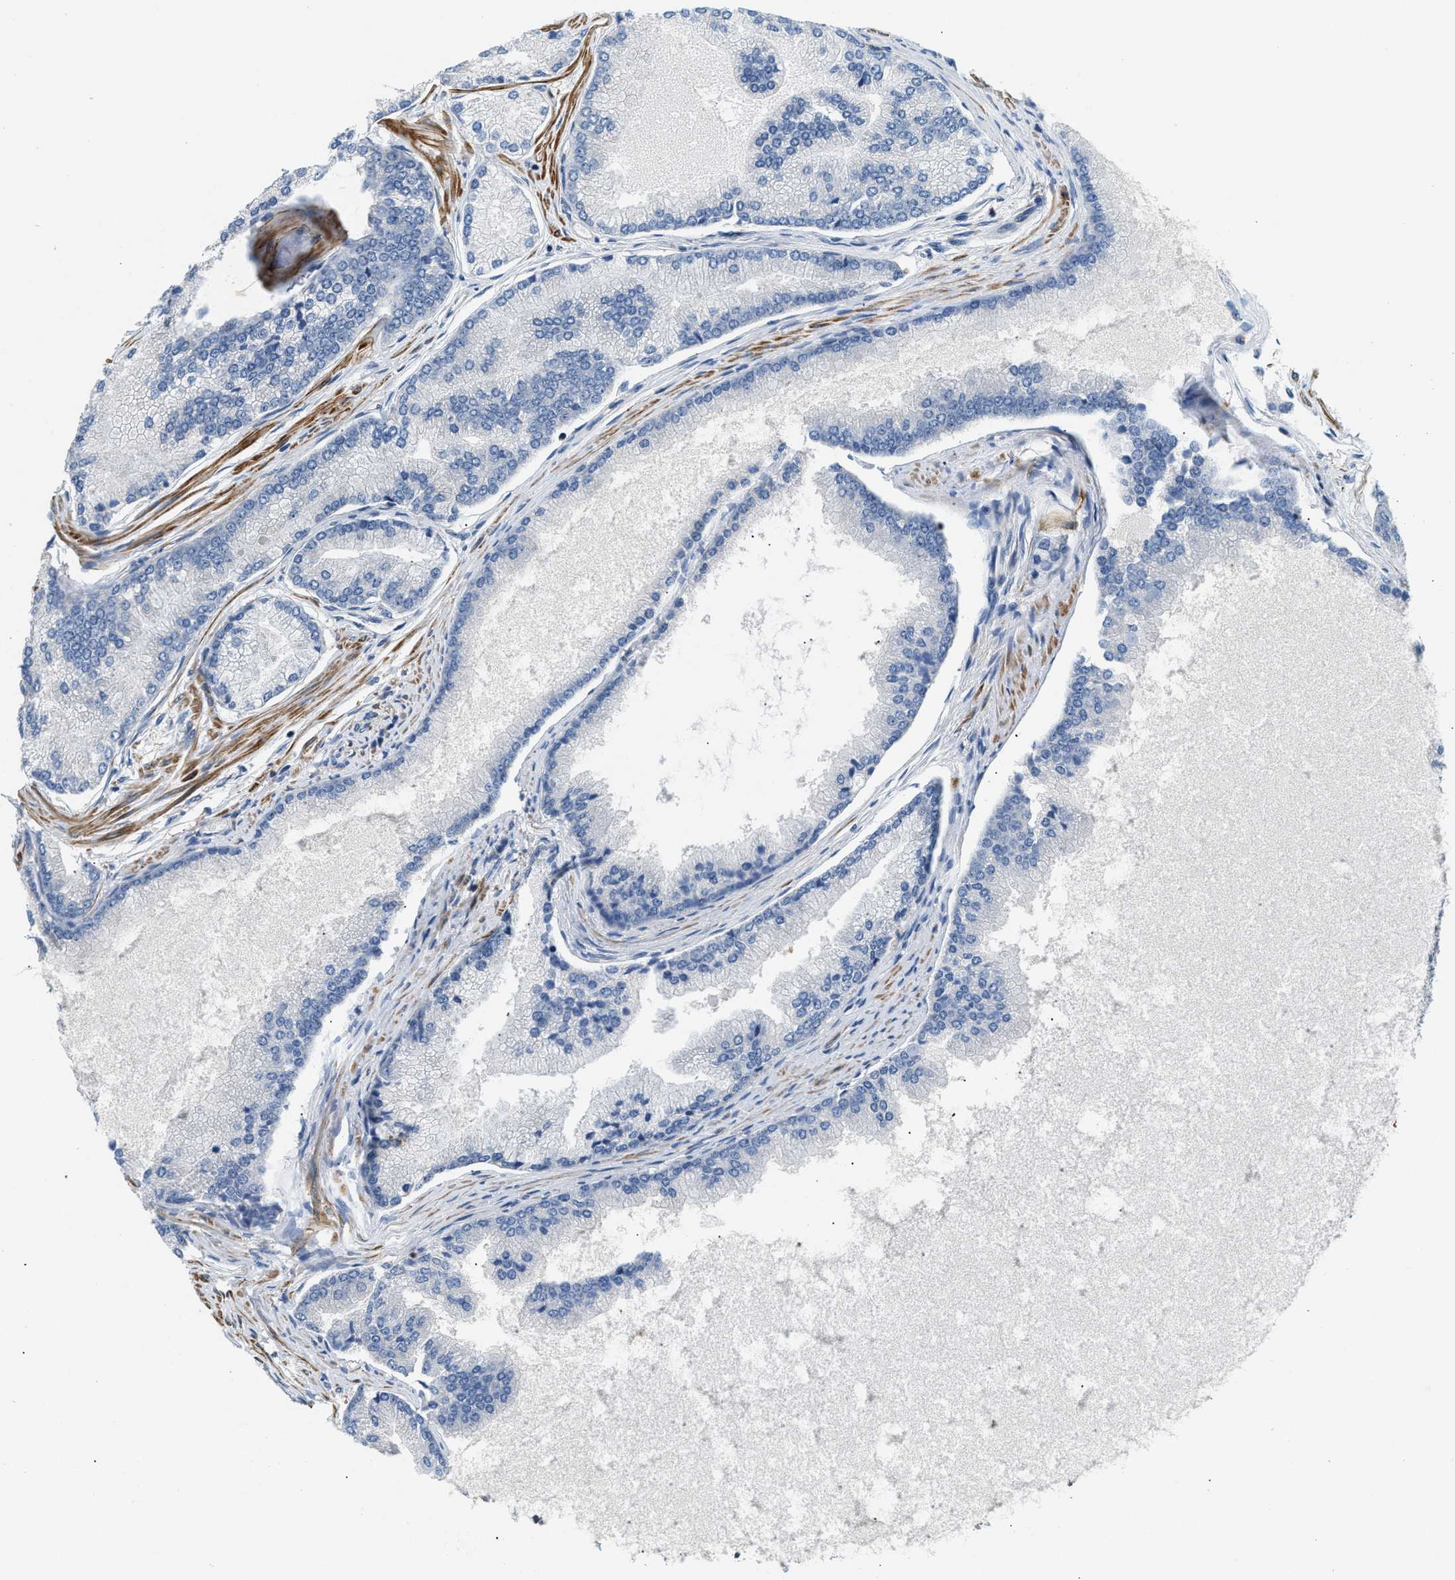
{"staining": {"intensity": "negative", "quantity": "none", "location": "none"}, "tissue": "prostate cancer", "cell_type": "Tumor cells", "image_type": "cancer", "snomed": [{"axis": "morphology", "description": "Adenocarcinoma, High grade"}, {"axis": "topography", "description": "Prostate"}], "caption": "An image of prostate cancer stained for a protein shows no brown staining in tumor cells.", "gene": "BTN3A2", "patient": {"sex": "male", "age": 61}}